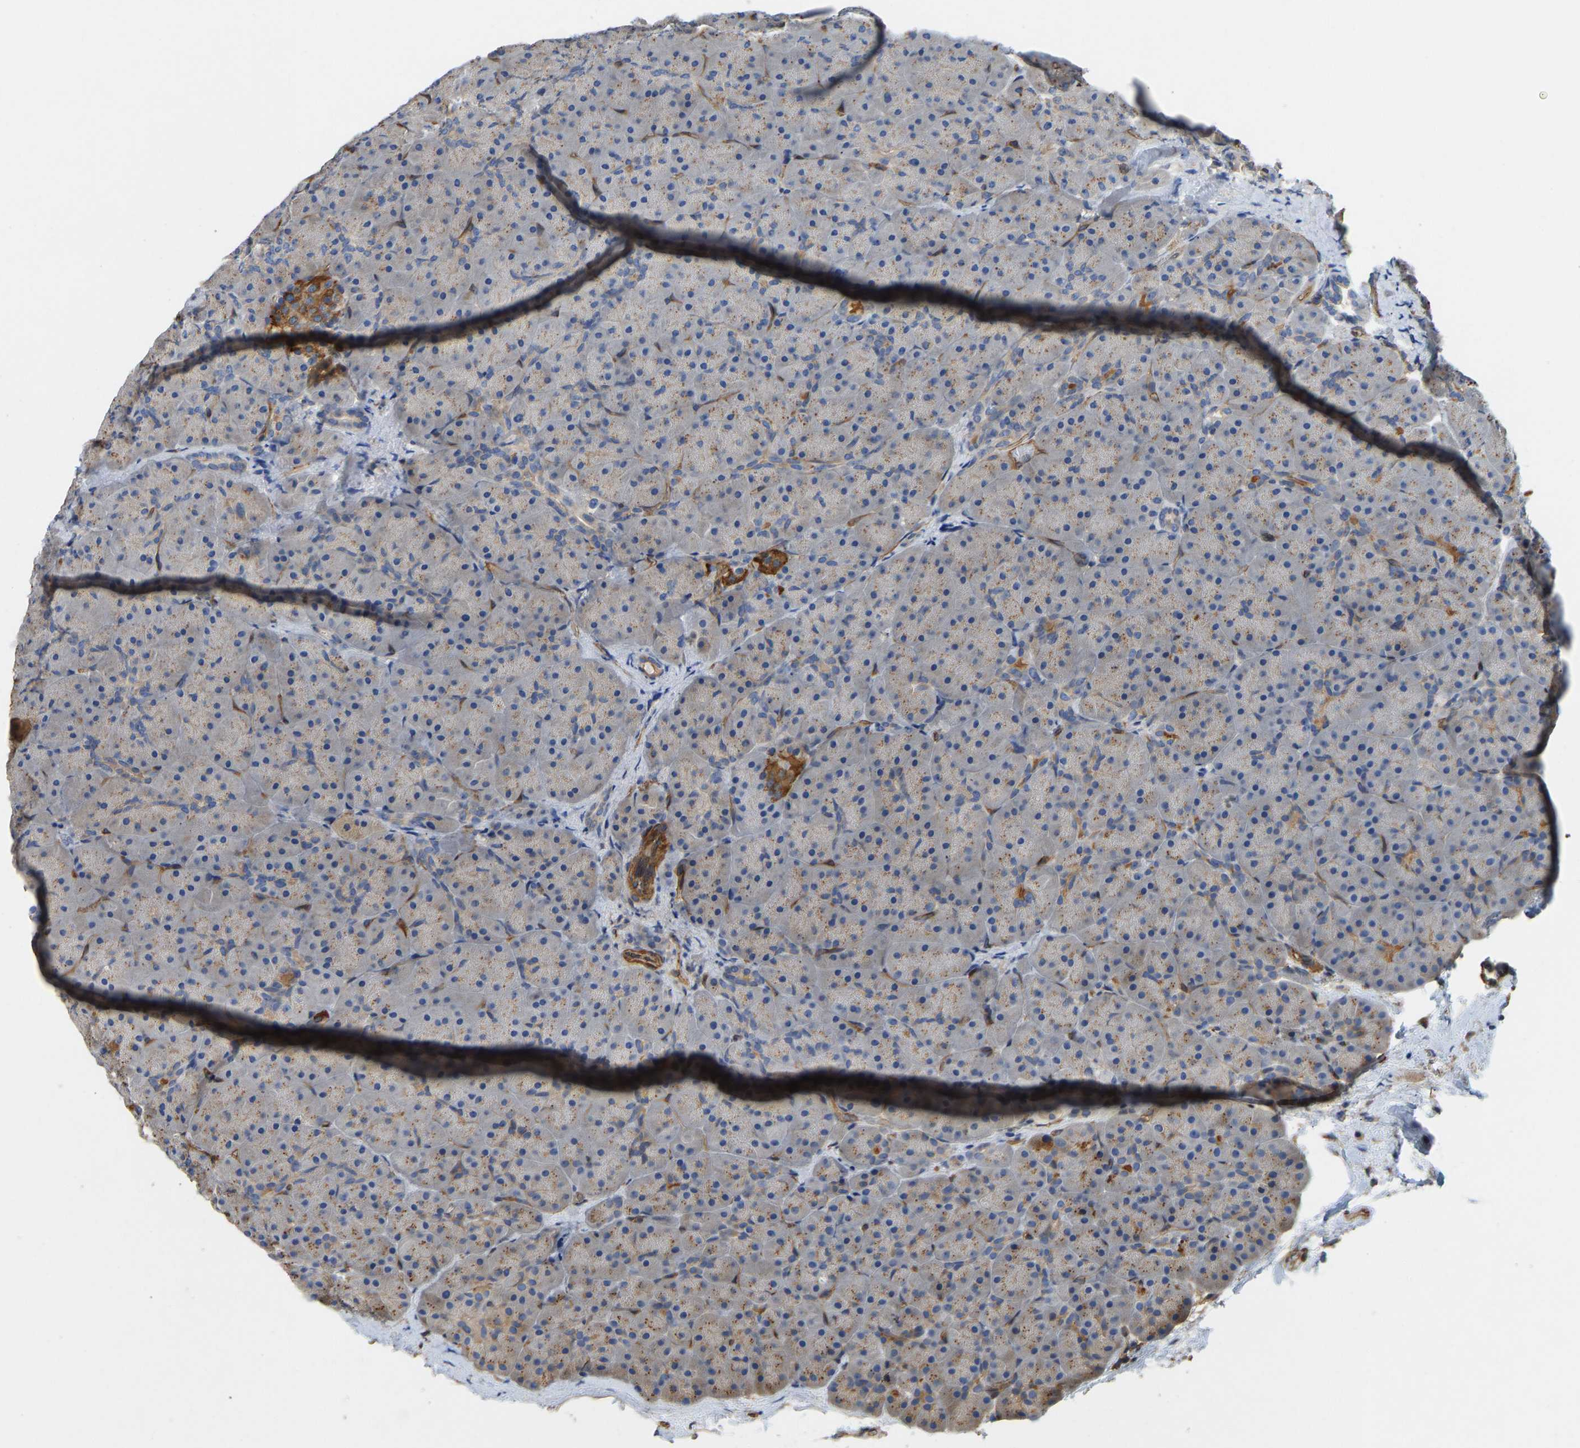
{"staining": {"intensity": "negative", "quantity": "none", "location": "none"}, "tissue": "pancreas", "cell_type": "Exocrine glandular cells", "image_type": "normal", "snomed": [{"axis": "morphology", "description": "Normal tissue, NOS"}, {"axis": "topography", "description": "Pancreas"}], "caption": "Immunohistochemical staining of normal human pancreas displays no significant expression in exocrine glandular cells.", "gene": "ELMO2", "patient": {"sex": "male", "age": 66}}